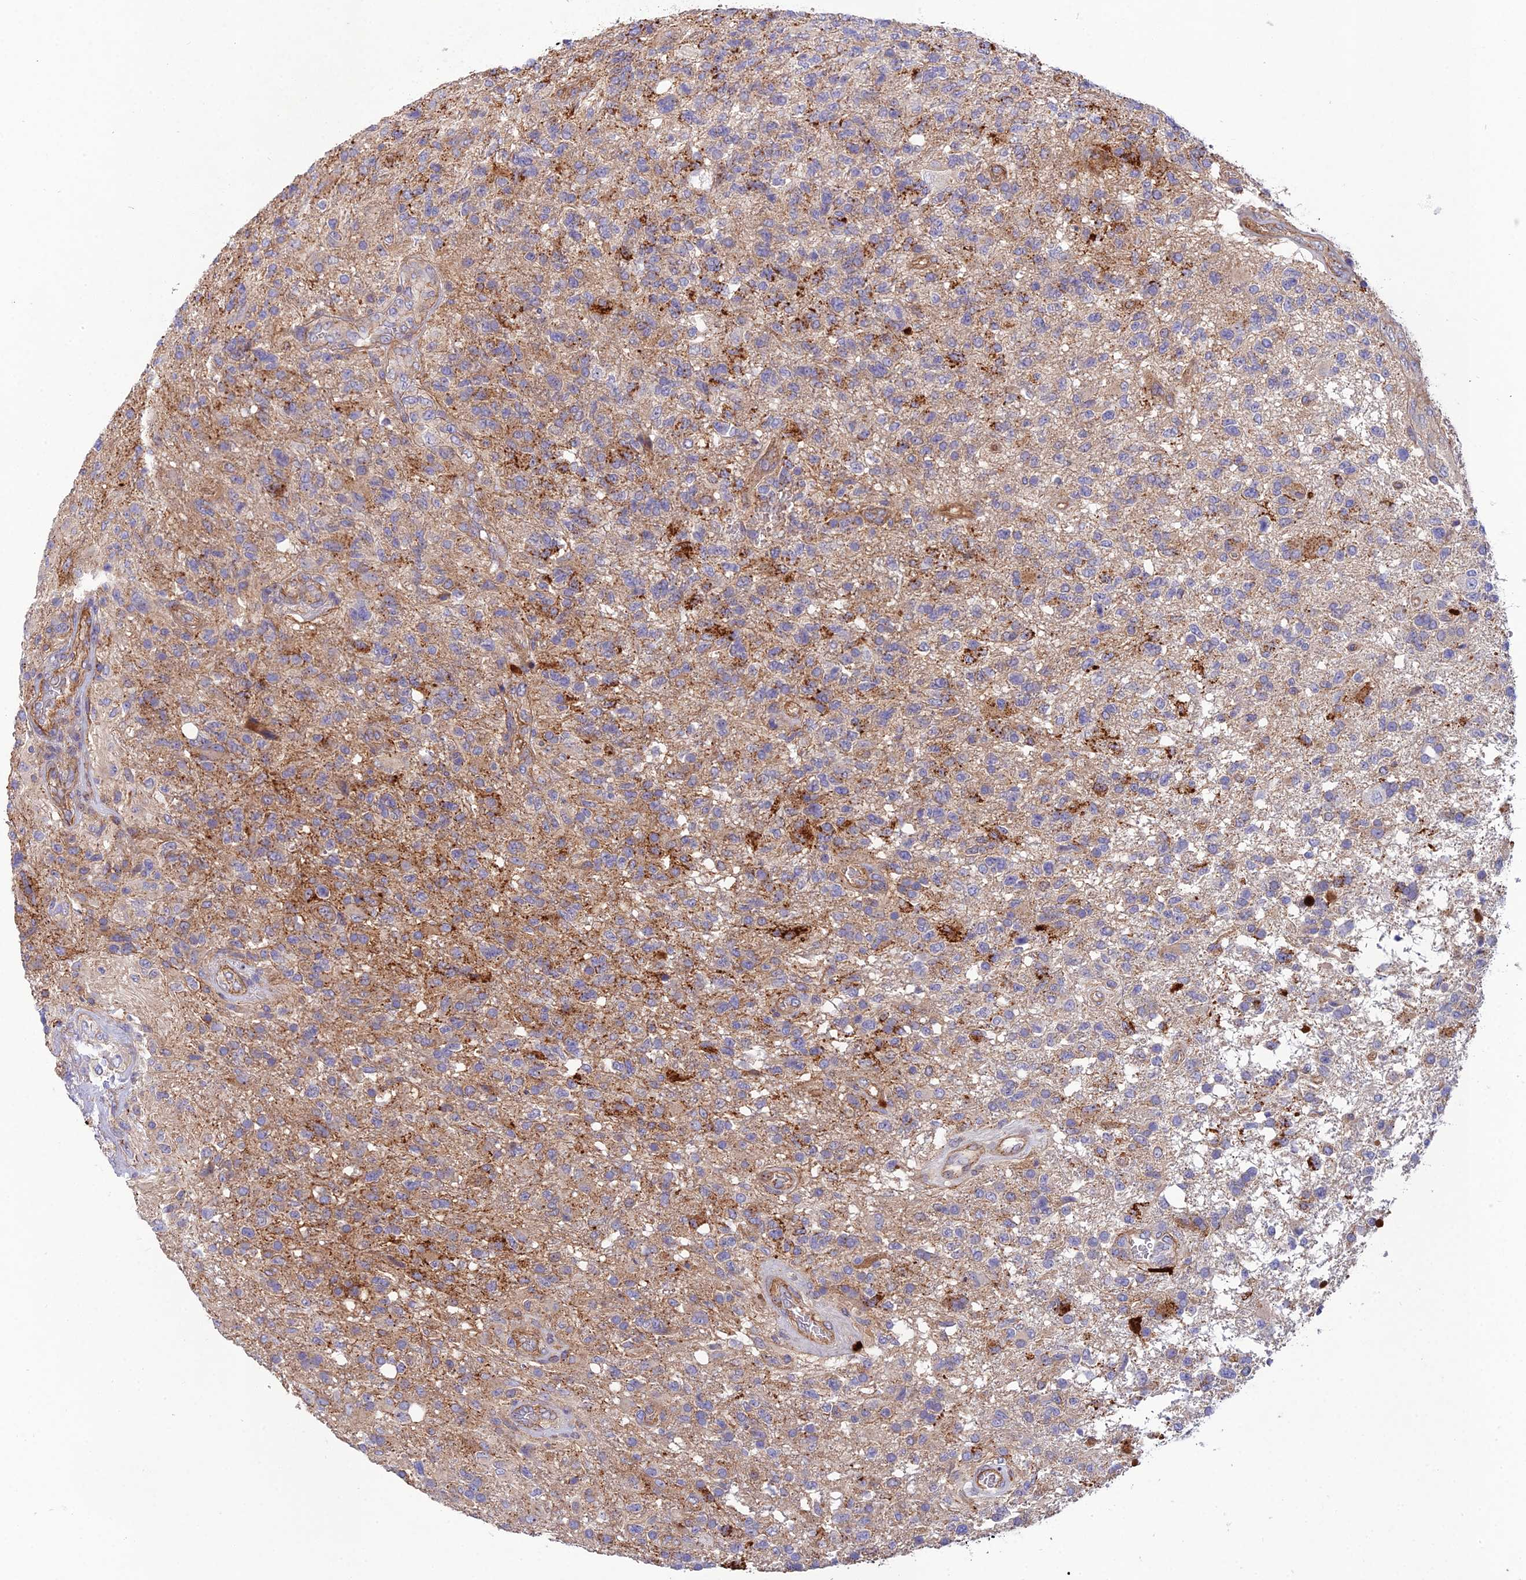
{"staining": {"intensity": "moderate", "quantity": "<25%", "location": "cytoplasmic/membranous"}, "tissue": "glioma", "cell_type": "Tumor cells", "image_type": "cancer", "snomed": [{"axis": "morphology", "description": "Glioma, malignant, High grade"}, {"axis": "topography", "description": "Brain"}], "caption": "Approximately <25% of tumor cells in human malignant high-grade glioma show moderate cytoplasmic/membranous protein staining as visualized by brown immunohistochemical staining.", "gene": "RALGAPA2", "patient": {"sex": "male", "age": 56}}